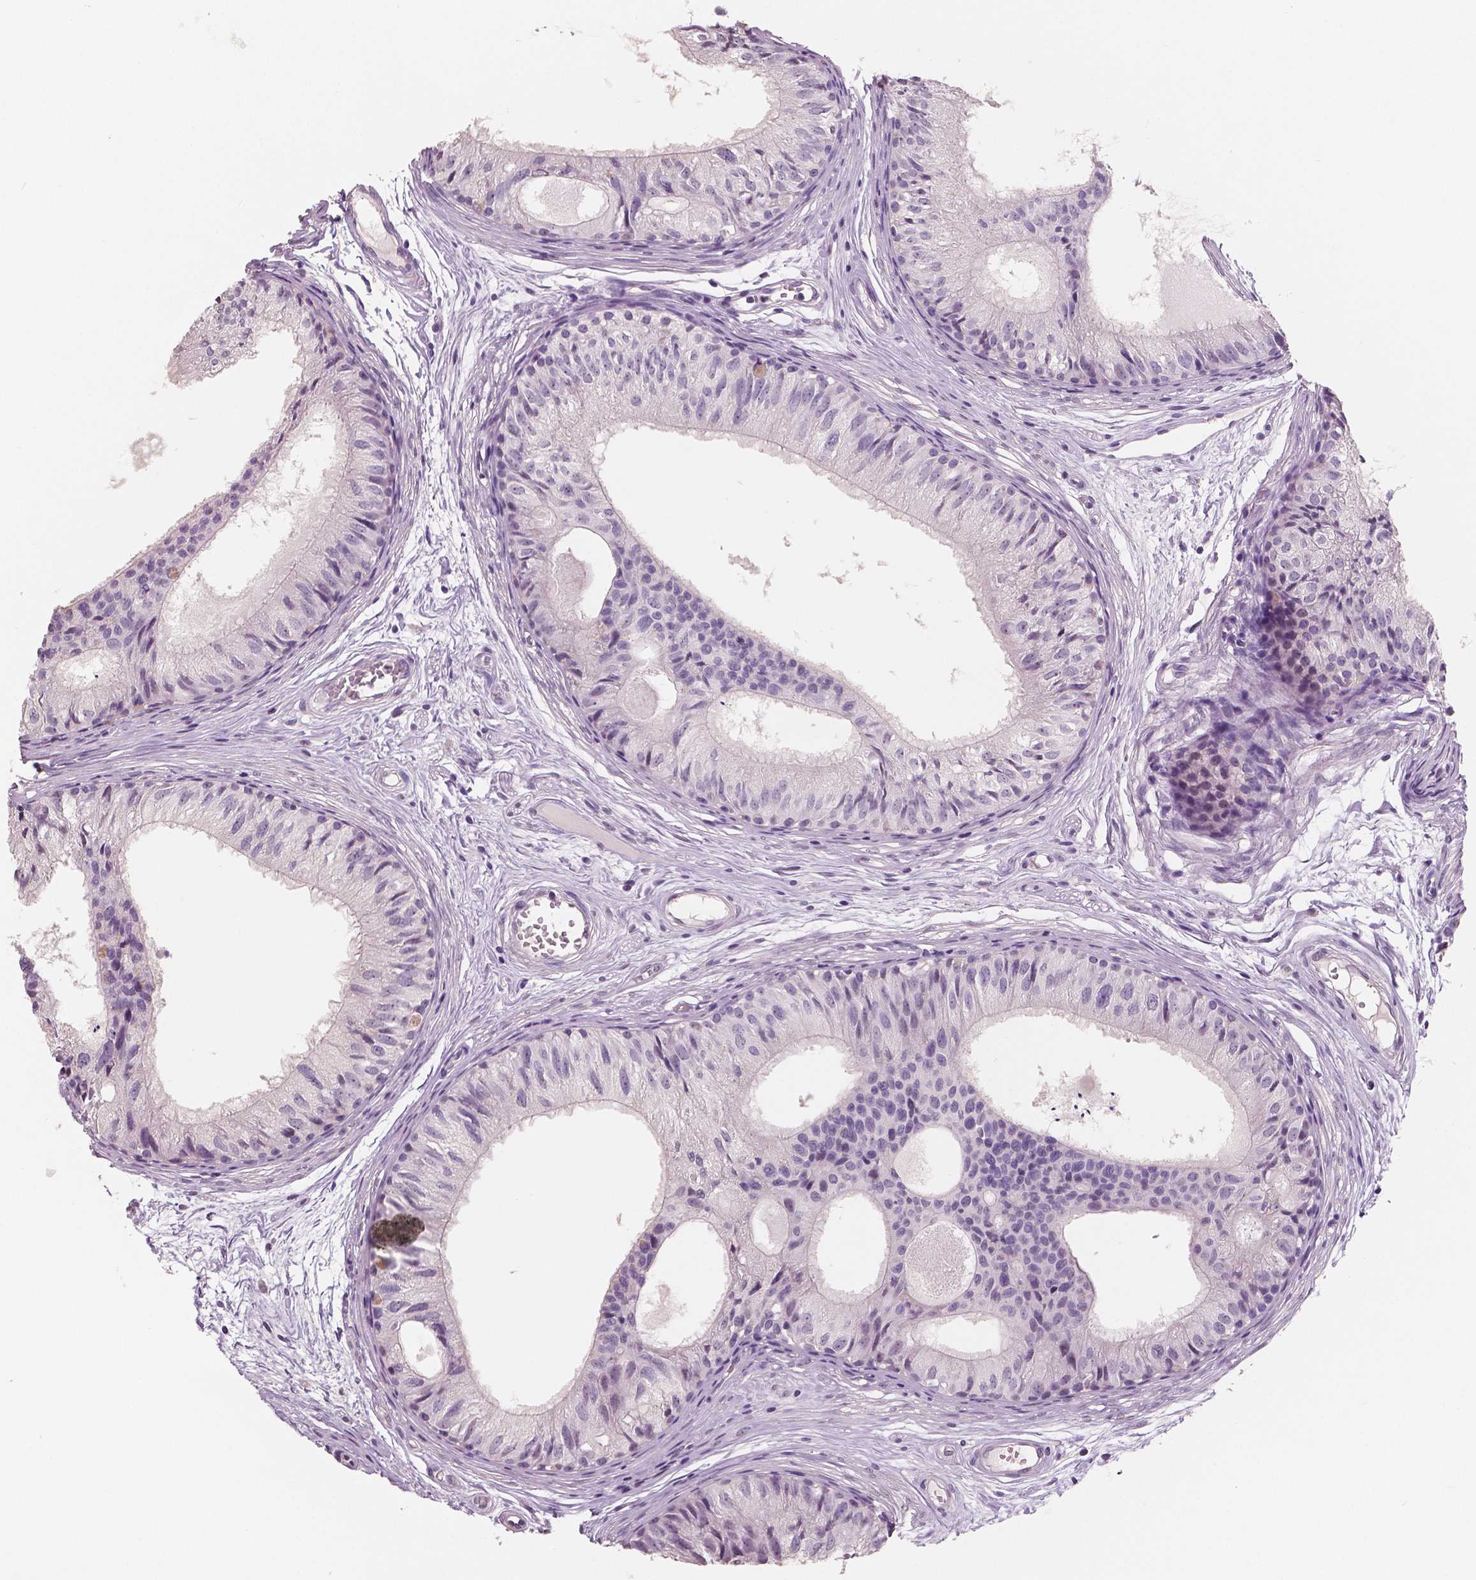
{"staining": {"intensity": "negative", "quantity": "none", "location": "none"}, "tissue": "epididymis", "cell_type": "Glandular cells", "image_type": "normal", "snomed": [{"axis": "morphology", "description": "Normal tissue, NOS"}, {"axis": "topography", "description": "Epididymis"}], "caption": "An IHC photomicrograph of unremarkable epididymis is shown. There is no staining in glandular cells of epididymis.", "gene": "NECAB1", "patient": {"sex": "male", "age": 25}}